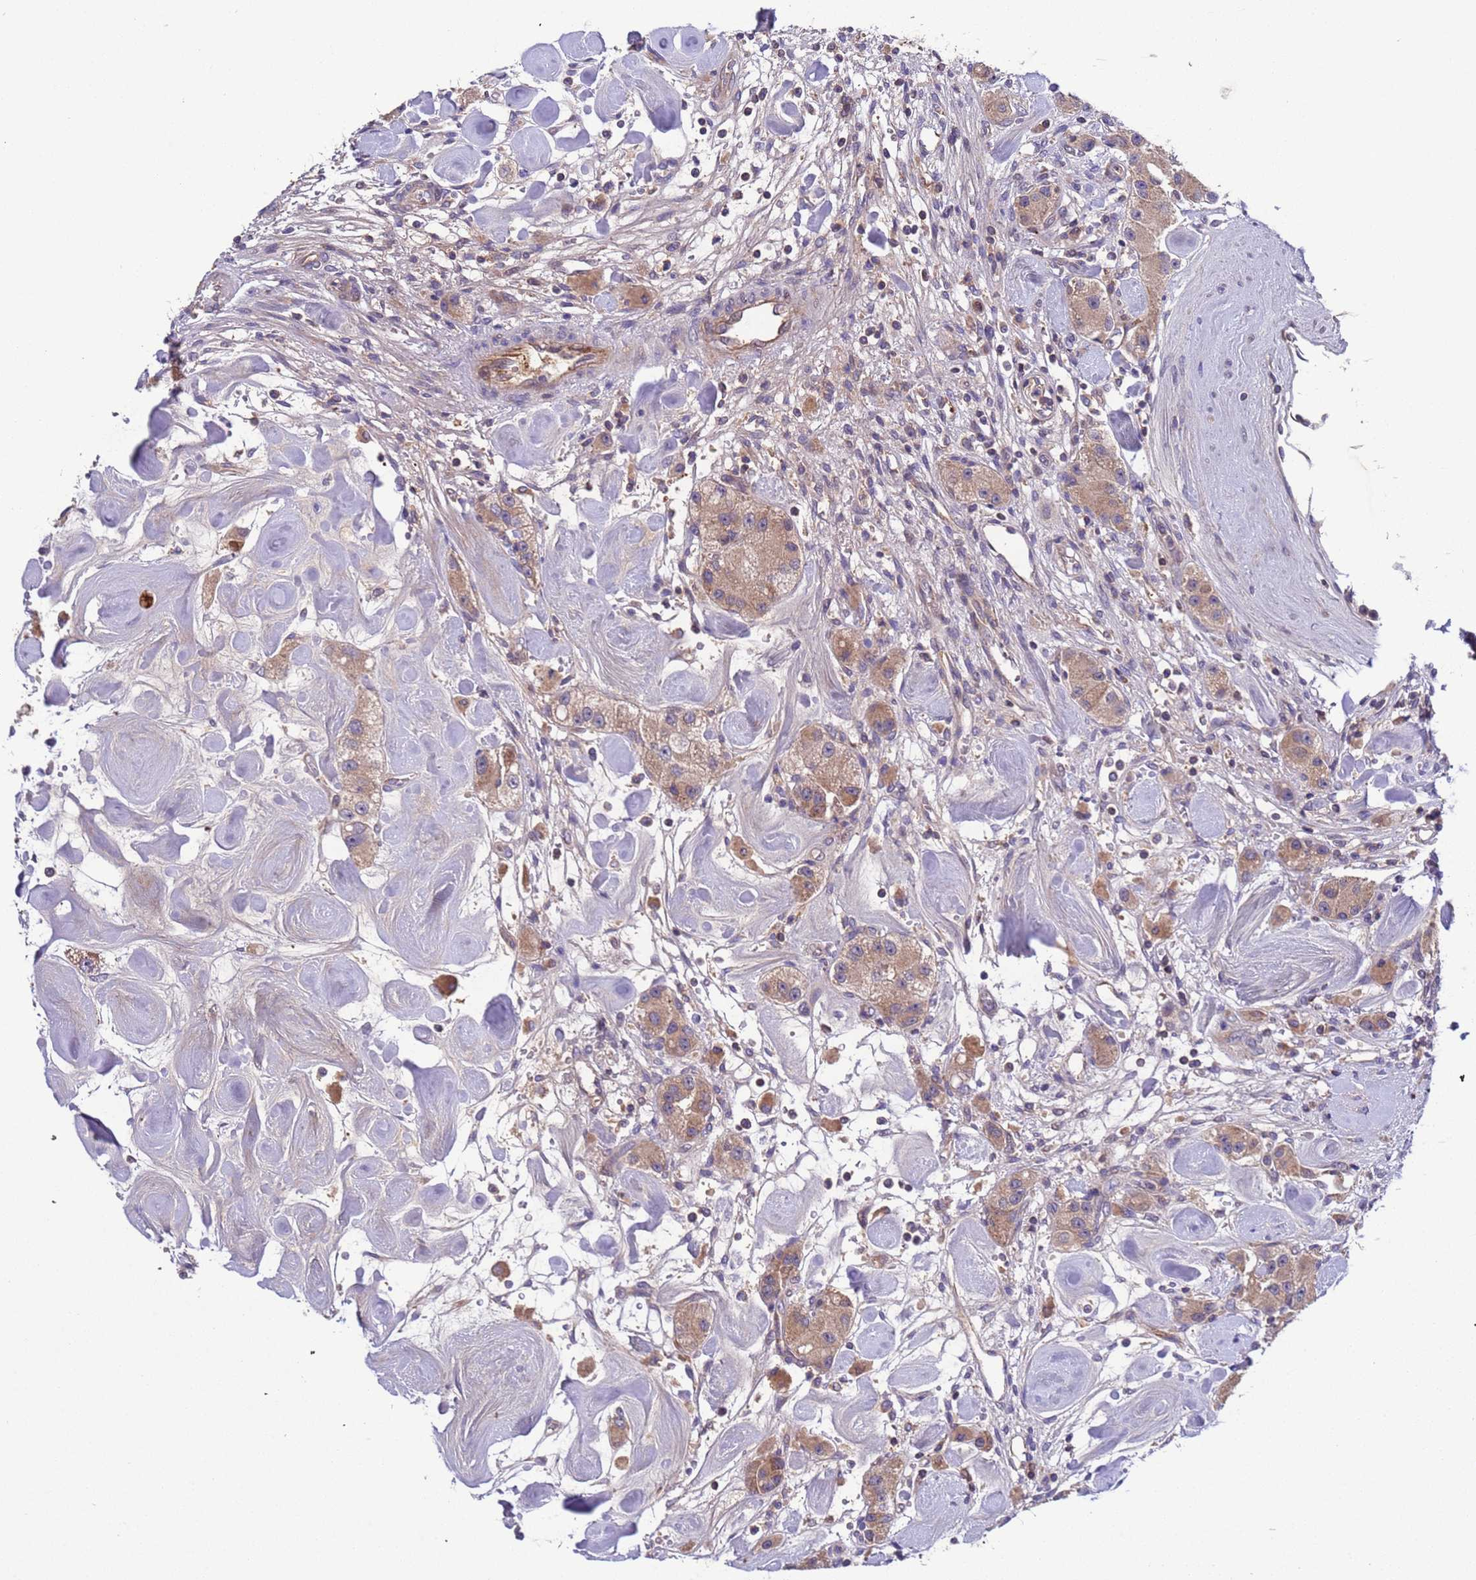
{"staining": {"intensity": "moderate", "quantity": ">75%", "location": "cytoplasmic/membranous"}, "tissue": "carcinoid", "cell_type": "Tumor cells", "image_type": "cancer", "snomed": [{"axis": "morphology", "description": "Carcinoid, malignant, NOS"}, {"axis": "topography", "description": "Pancreas"}], "caption": "Malignant carcinoid stained with a brown dye exhibits moderate cytoplasmic/membranous positive staining in about >75% of tumor cells.", "gene": "PARP16", "patient": {"sex": "male", "age": 41}}